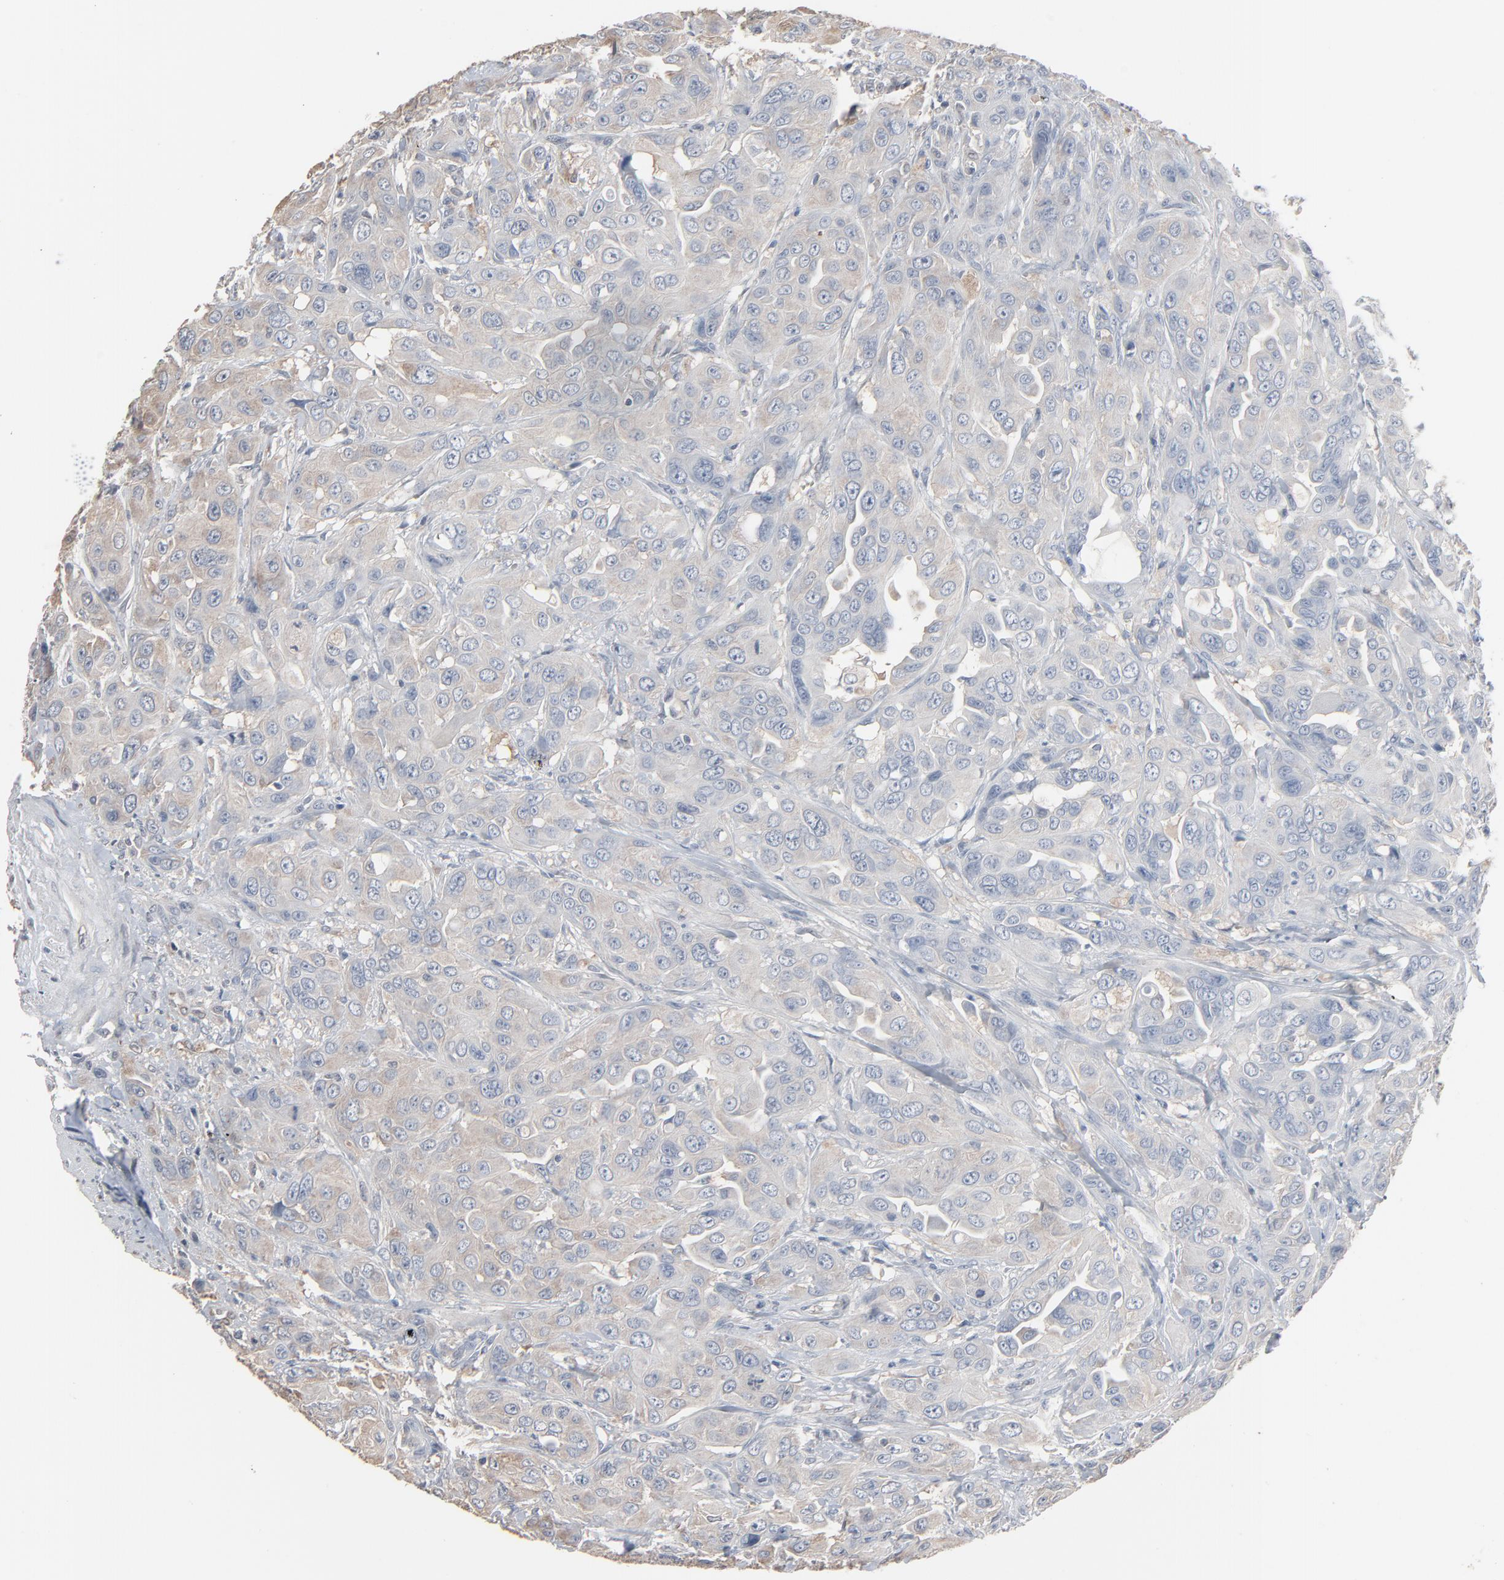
{"staining": {"intensity": "weak", "quantity": ">75%", "location": "cytoplasmic/membranous"}, "tissue": "urothelial cancer", "cell_type": "Tumor cells", "image_type": "cancer", "snomed": [{"axis": "morphology", "description": "Urothelial carcinoma, High grade"}, {"axis": "topography", "description": "Urinary bladder"}], "caption": "This micrograph displays IHC staining of urothelial cancer, with low weak cytoplasmic/membranous positivity in about >75% of tumor cells.", "gene": "CCT5", "patient": {"sex": "male", "age": 73}}